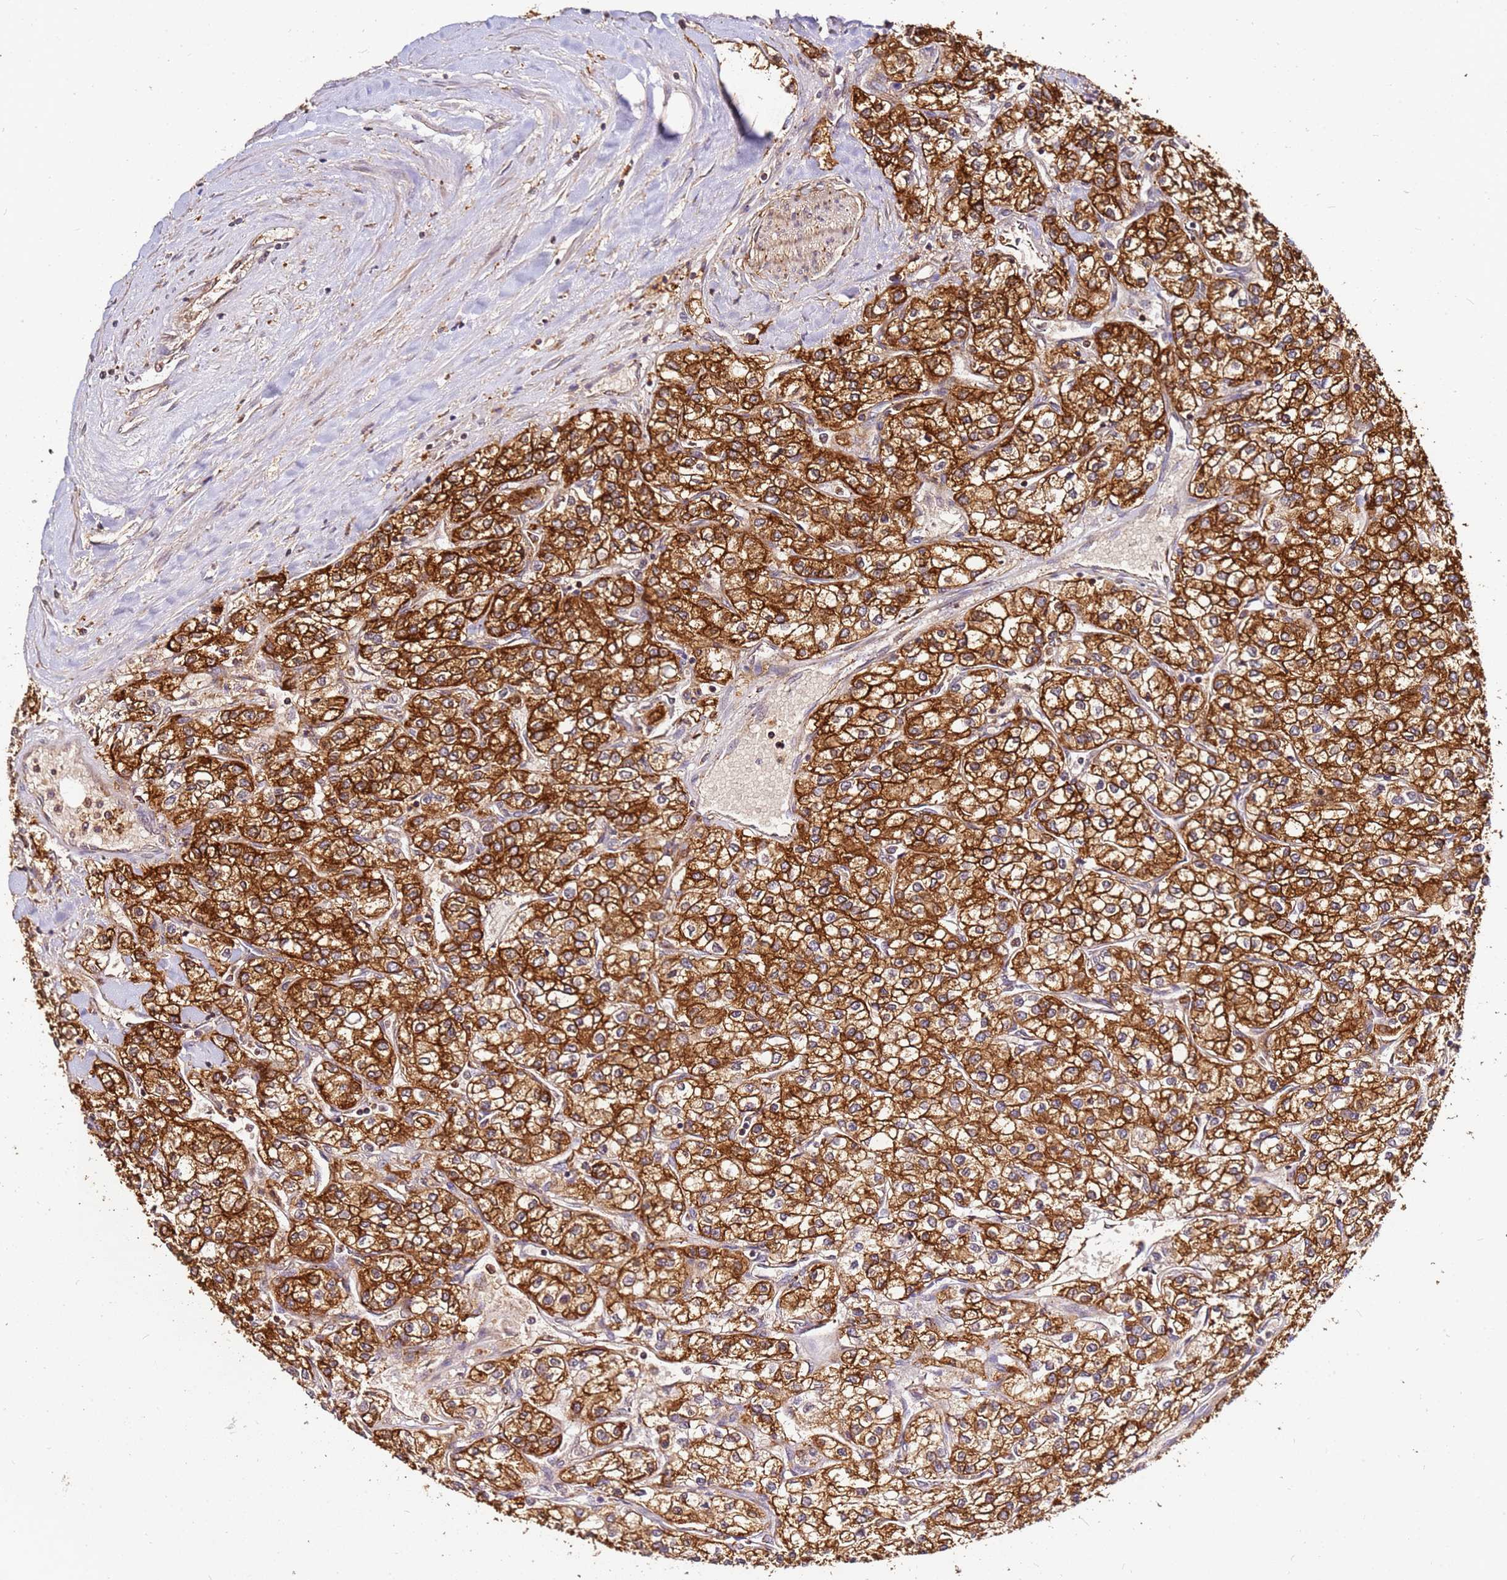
{"staining": {"intensity": "strong", "quantity": ">75%", "location": "cytoplasmic/membranous"}, "tissue": "renal cancer", "cell_type": "Tumor cells", "image_type": "cancer", "snomed": [{"axis": "morphology", "description": "Adenocarcinoma, NOS"}, {"axis": "topography", "description": "Kidney"}], "caption": "Human renal cancer stained for a protein (brown) demonstrates strong cytoplasmic/membranous positive staining in approximately >75% of tumor cells.", "gene": "DVL3", "patient": {"sex": "male", "age": 80}}